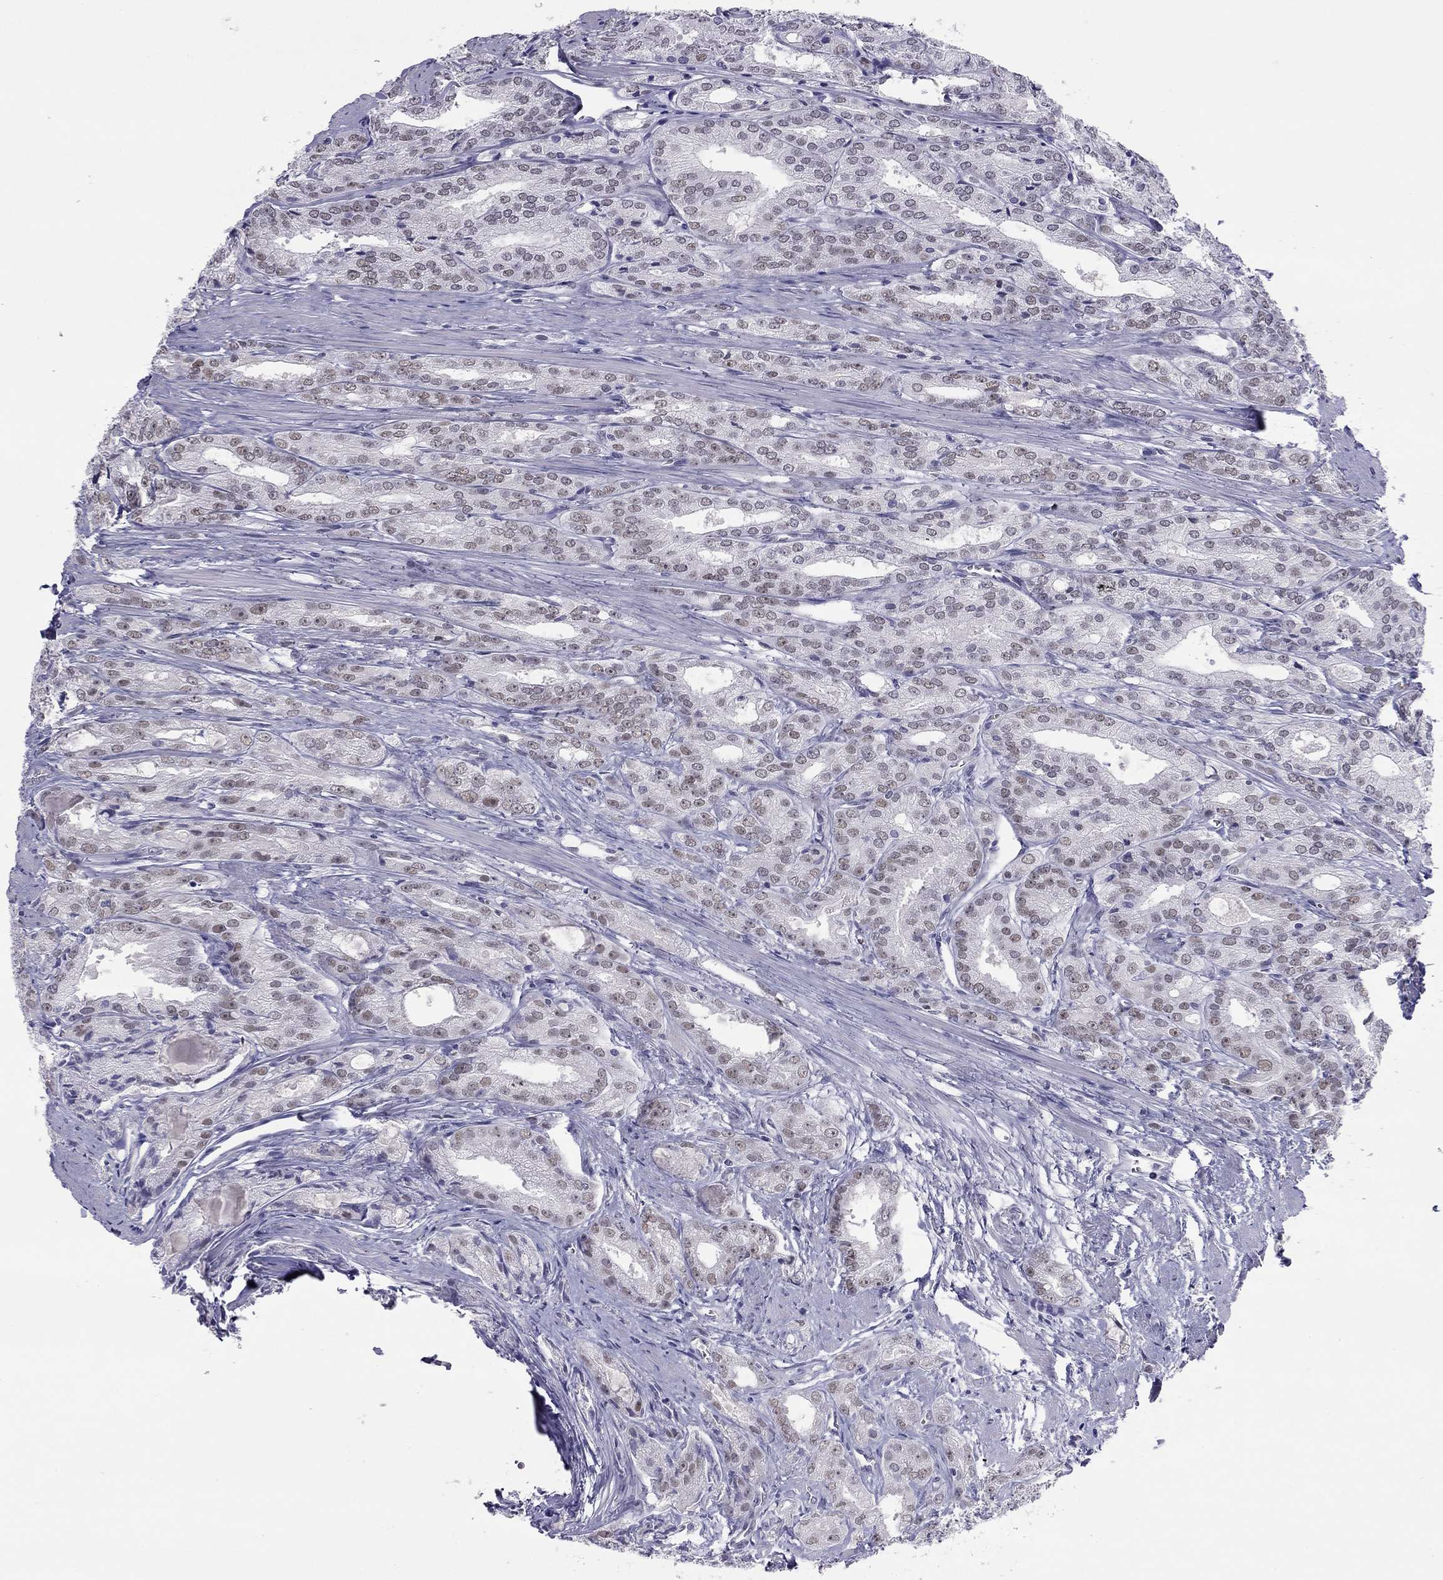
{"staining": {"intensity": "weak", "quantity": "25%-75%", "location": "nuclear"}, "tissue": "prostate cancer", "cell_type": "Tumor cells", "image_type": "cancer", "snomed": [{"axis": "morphology", "description": "Adenocarcinoma, NOS"}, {"axis": "morphology", "description": "Adenocarcinoma, High grade"}, {"axis": "topography", "description": "Prostate"}], "caption": "The photomicrograph demonstrates a brown stain indicating the presence of a protein in the nuclear of tumor cells in adenocarcinoma (high-grade) (prostate).", "gene": "DOT1L", "patient": {"sex": "male", "age": 70}}